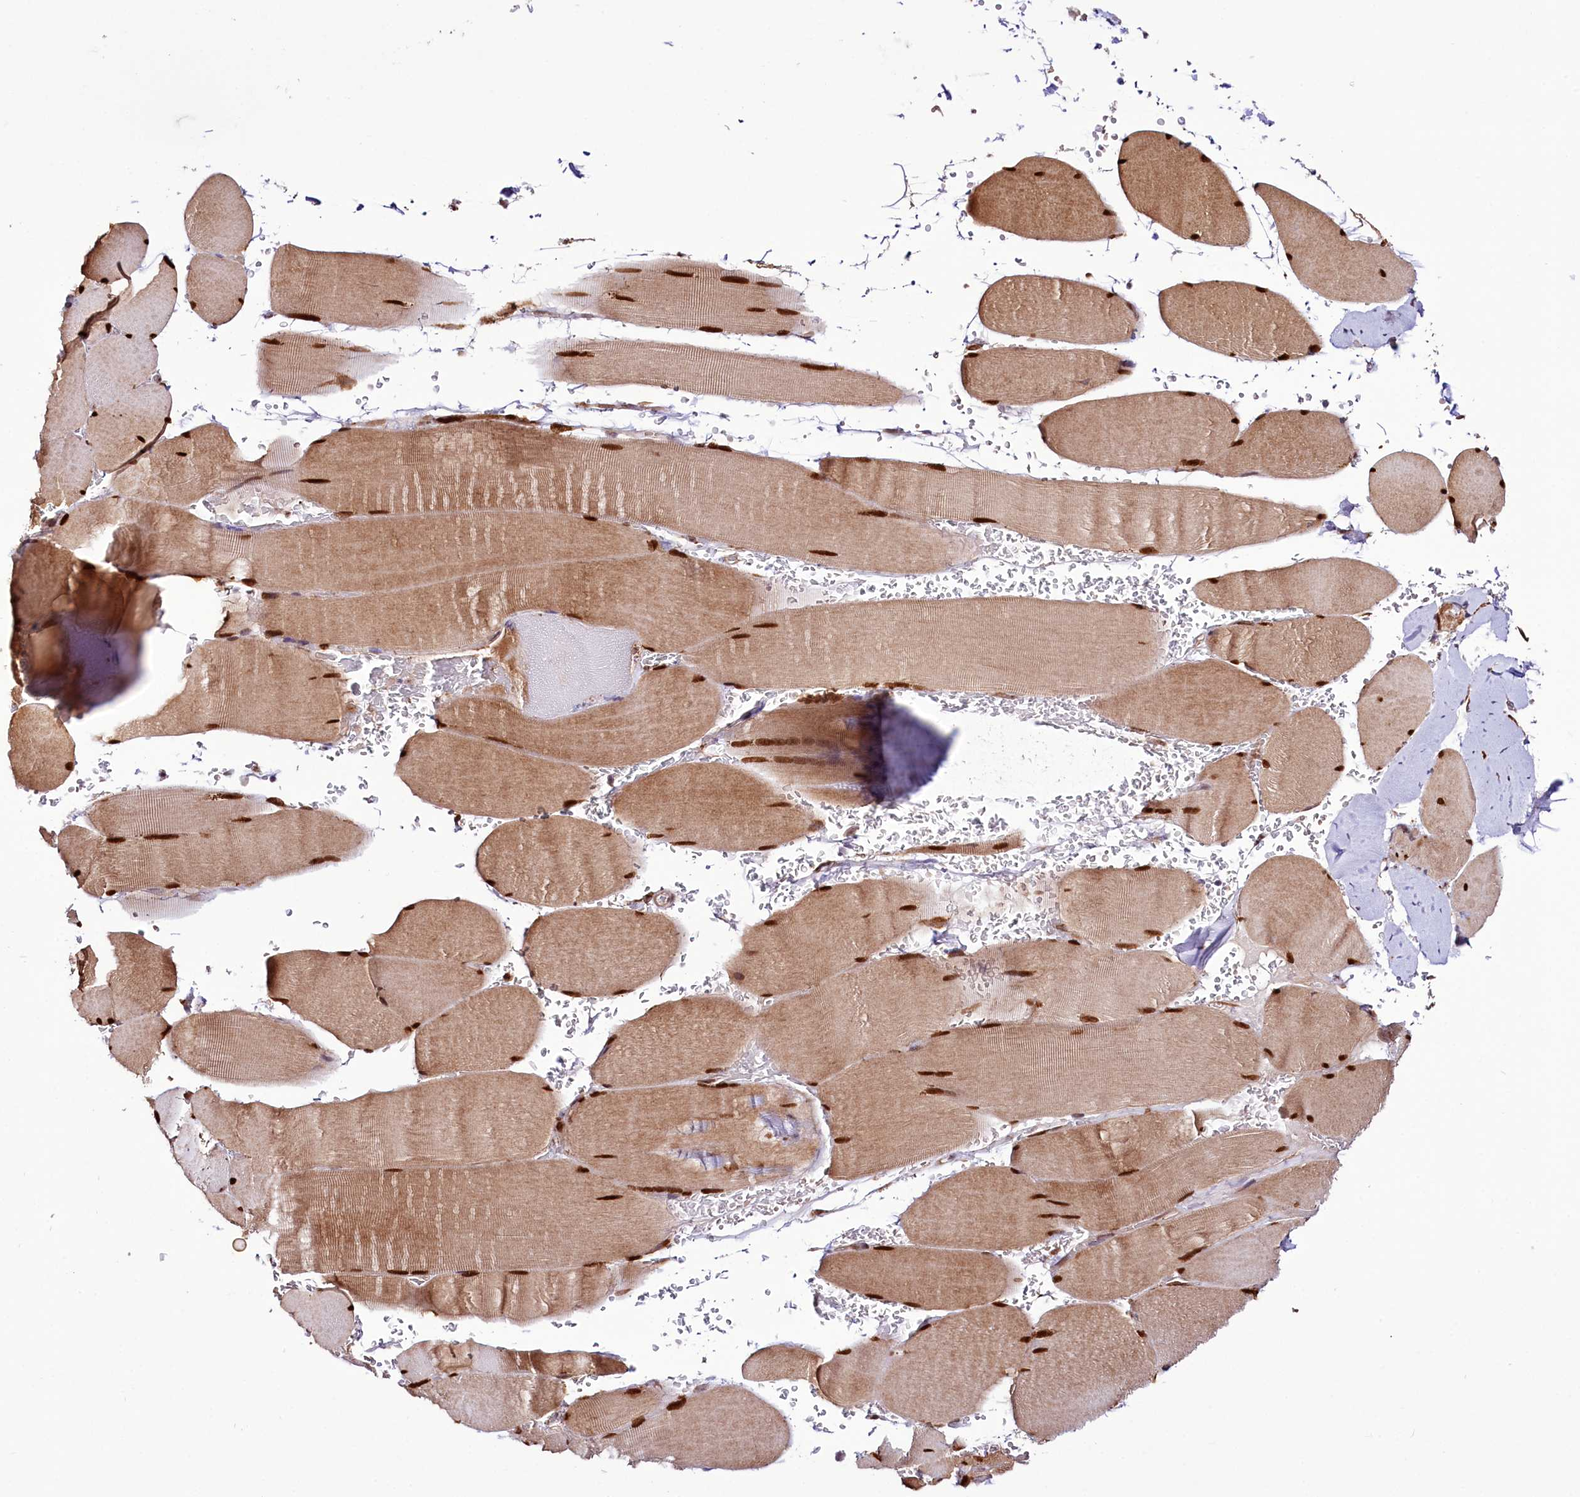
{"staining": {"intensity": "strong", "quantity": ">75%", "location": "cytoplasmic/membranous,nuclear"}, "tissue": "skeletal muscle", "cell_type": "Myocytes", "image_type": "normal", "snomed": [{"axis": "morphology", "description": "Normal tissue, NOS"}, {"axis": "topography", "description": "Skeletal muscle"}, {"axis": "topography", "description": "Head-Neck"}], "caption": "Skeletal muscle stained with IHC shows strong cytoplasmic/membranous,nuclear positivity in about >75% of myocytes. The protein of interest is stained brown, and the nuclei are stained in blue (DAB (3,3'-diaminobenzidine) IHC with brightfield microscopy, high magnification).", "gene": "CUTC", "patient": {"sex": "male", "age": 66}}